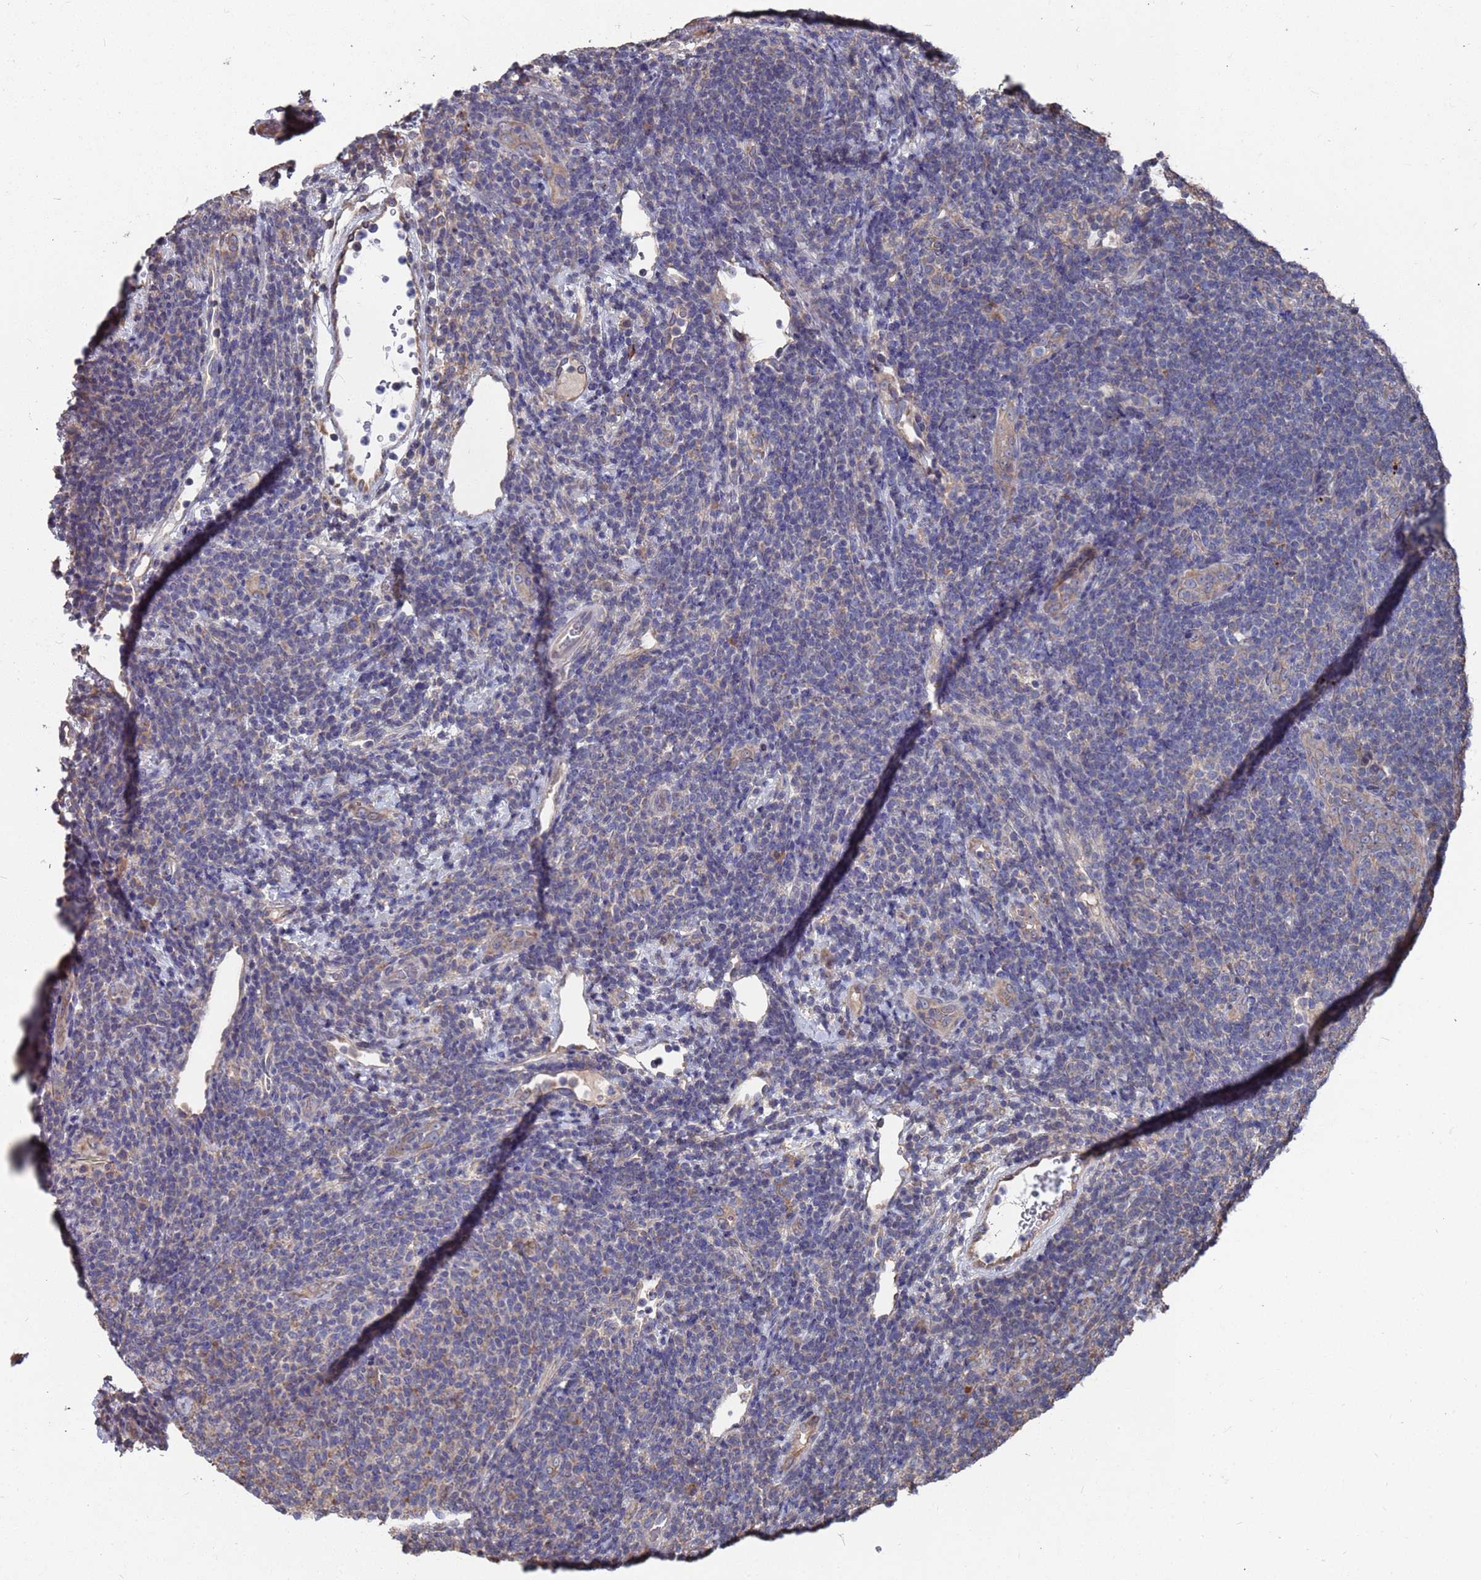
{"staining": {"intensity": "negative", "quantity": "none", "location": "none"}, "tissue": "lymphoma", "cell_type": "Tumor cells", "image_type": "cancer", "snomed": [{"axis": "morphology", "description": "Malignant lymphoma, non-Hodgkin's type, Low grade"}, {"axis": "topography", "description": "Lymph node"}], "caption": "Immunohistochemistry (IHC) photomicrograph of malignant lymphoma, non-Hodgkin's type (low-grade) stained for a protein (brown), which reveals no staining in tumor cells.", "gene": "CFAP119", "patient": {"sex": "male", "age": 66}}